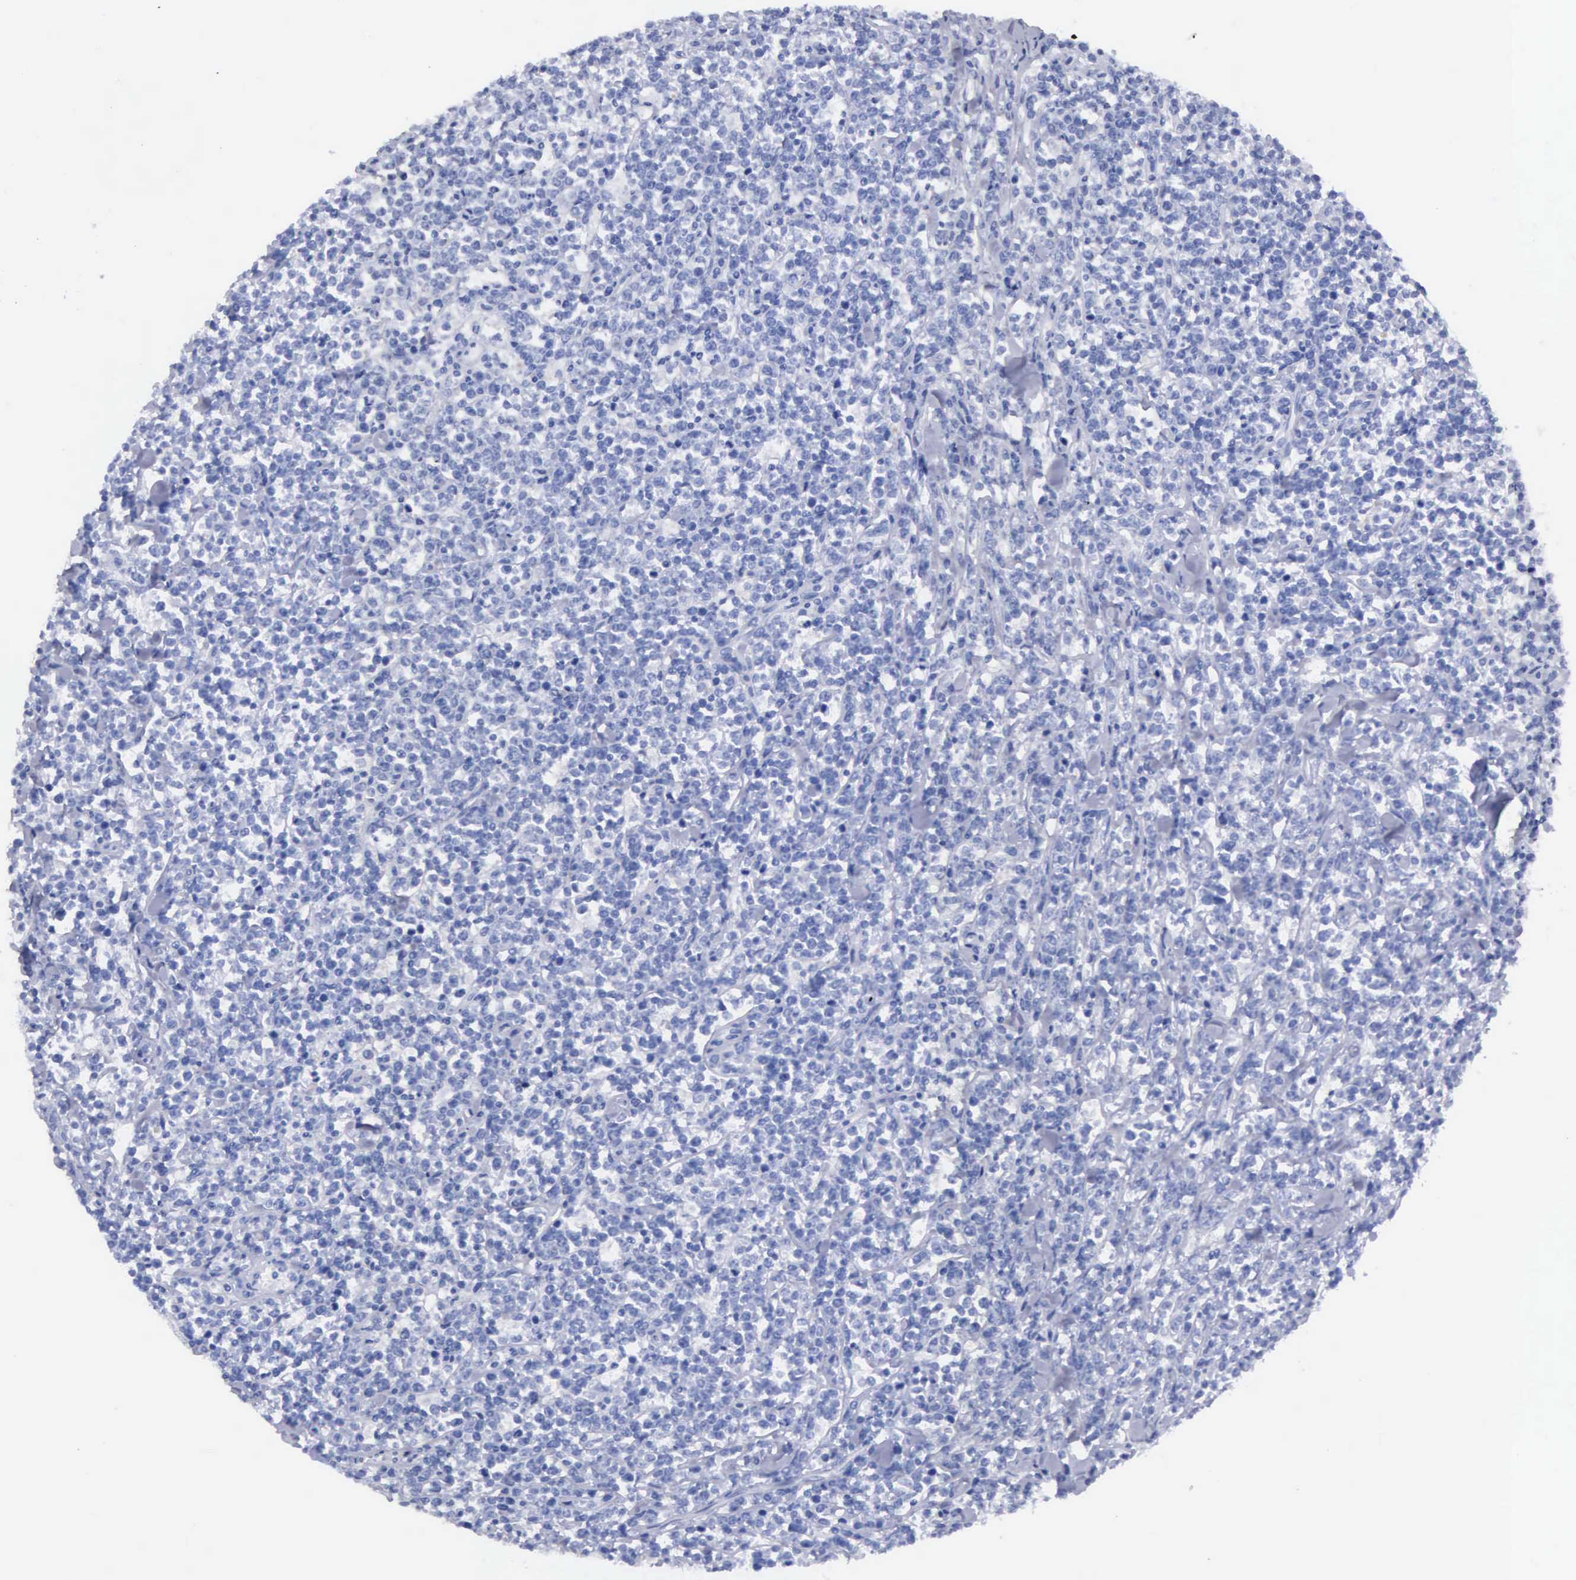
{"staining": {"intensity": "negative", "quantity": "none", "location": "none"}, "tissue": "lymphoma", "cell_type": "Tumor cells", "image_type": "cancer", "snomed": [{"axis": "morphology", "description": "Malignant lymphoma, non-Hodgkin's type, High grade"}, {"axis": "topography", "description": "Small intestine"}, {"axis": "topography", "description": "Colon"}], "caption": "Tumor cells are negative for protein expression in human lymphoma.", "gene": "CYP19A1", "patient": {"sex": "male", "age": 8}}